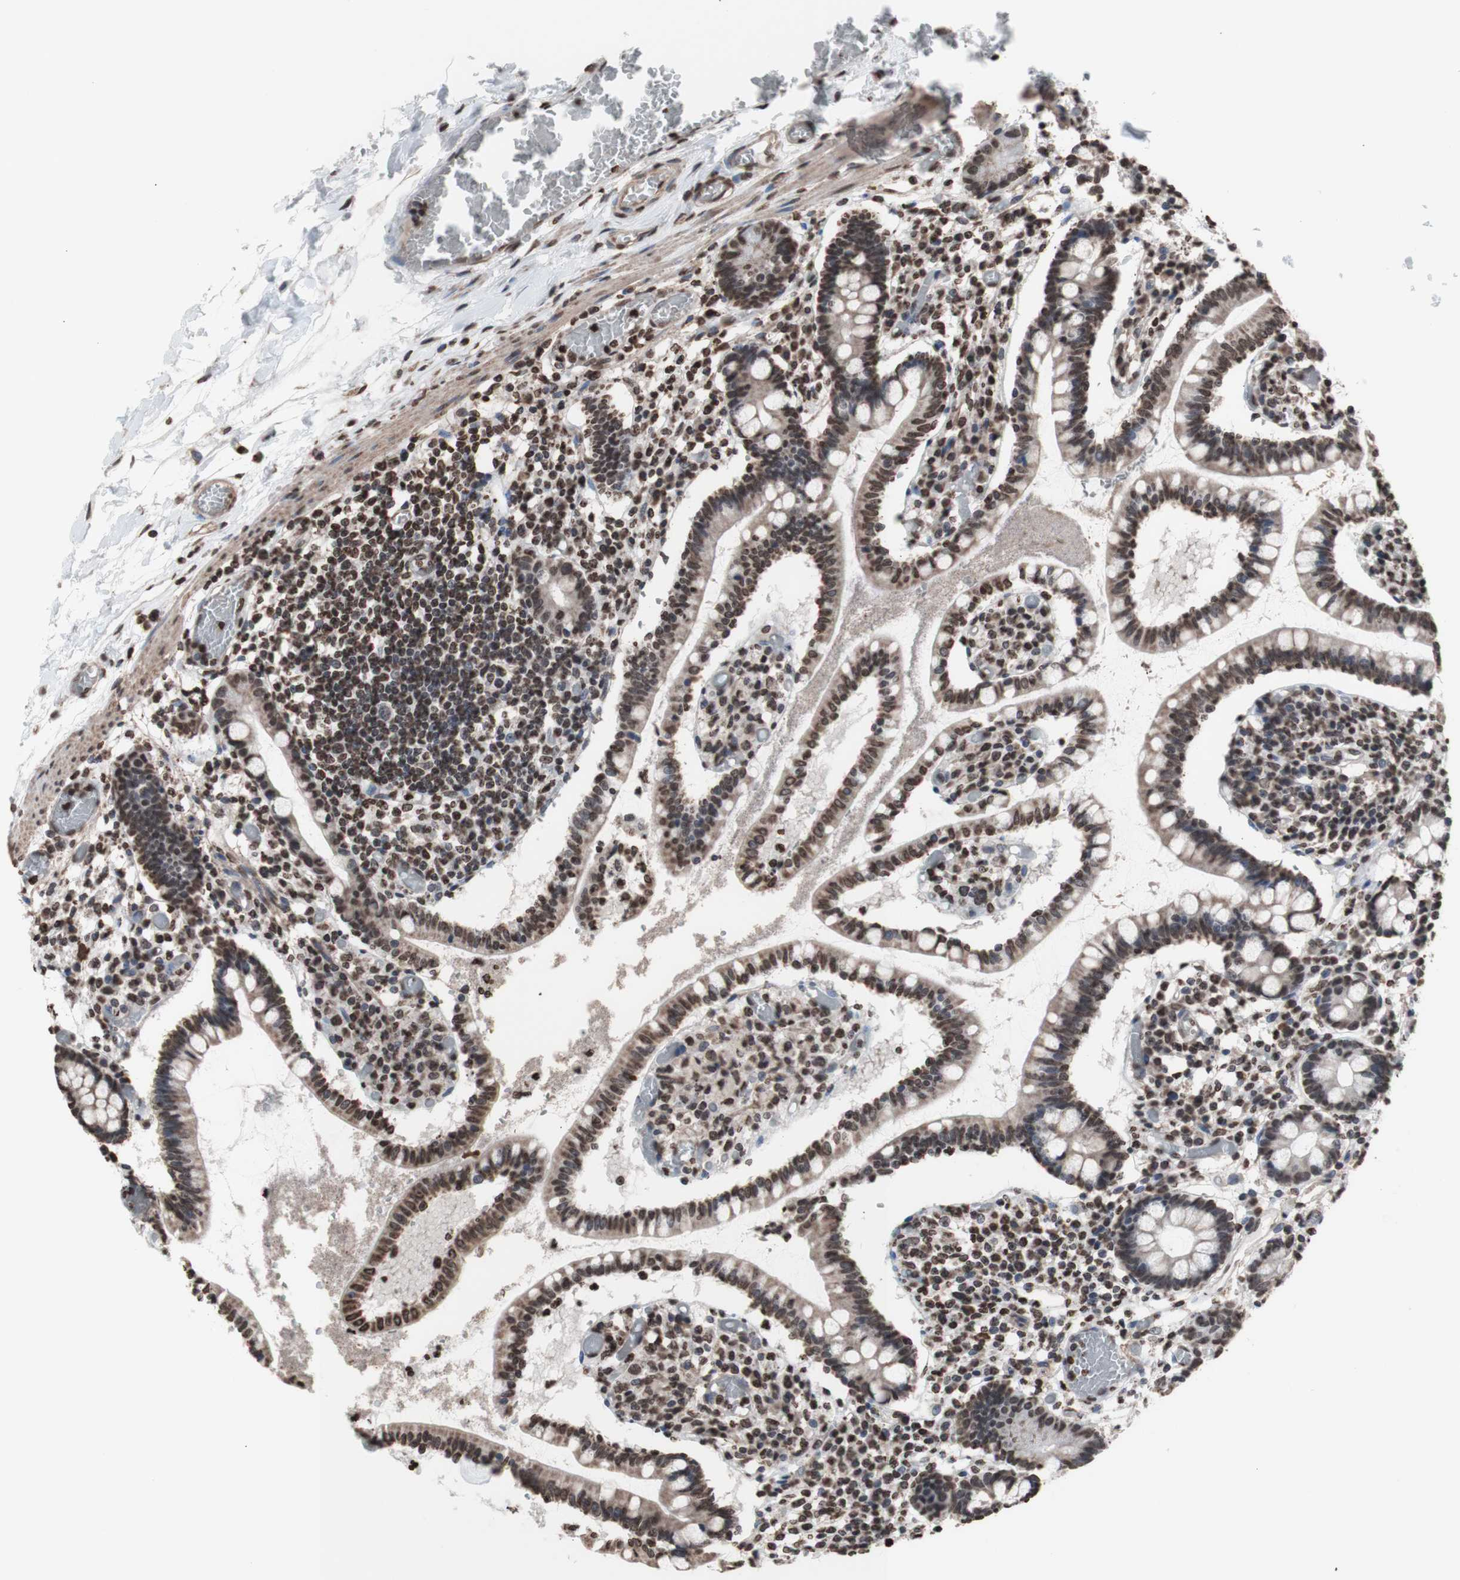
{"staining": {"intensity": "moderate", "quantity": ">75%", "location": "nuclear"}, "tissue": "small intestine", "cell_type": "Glandular cells", "image_type": "normal", "snomed": [{"axis": "morphology", "description": "Normal tissue, NOS"}, {"axis": "topography", "description": "Small intestine"}], "caption": "Protein analysis of benign small intestine reveals moderate nuclear staining in about >75% of glandular cells.", "gene": "SNAI2", "patient": {"sex": "female", "age": 61}}